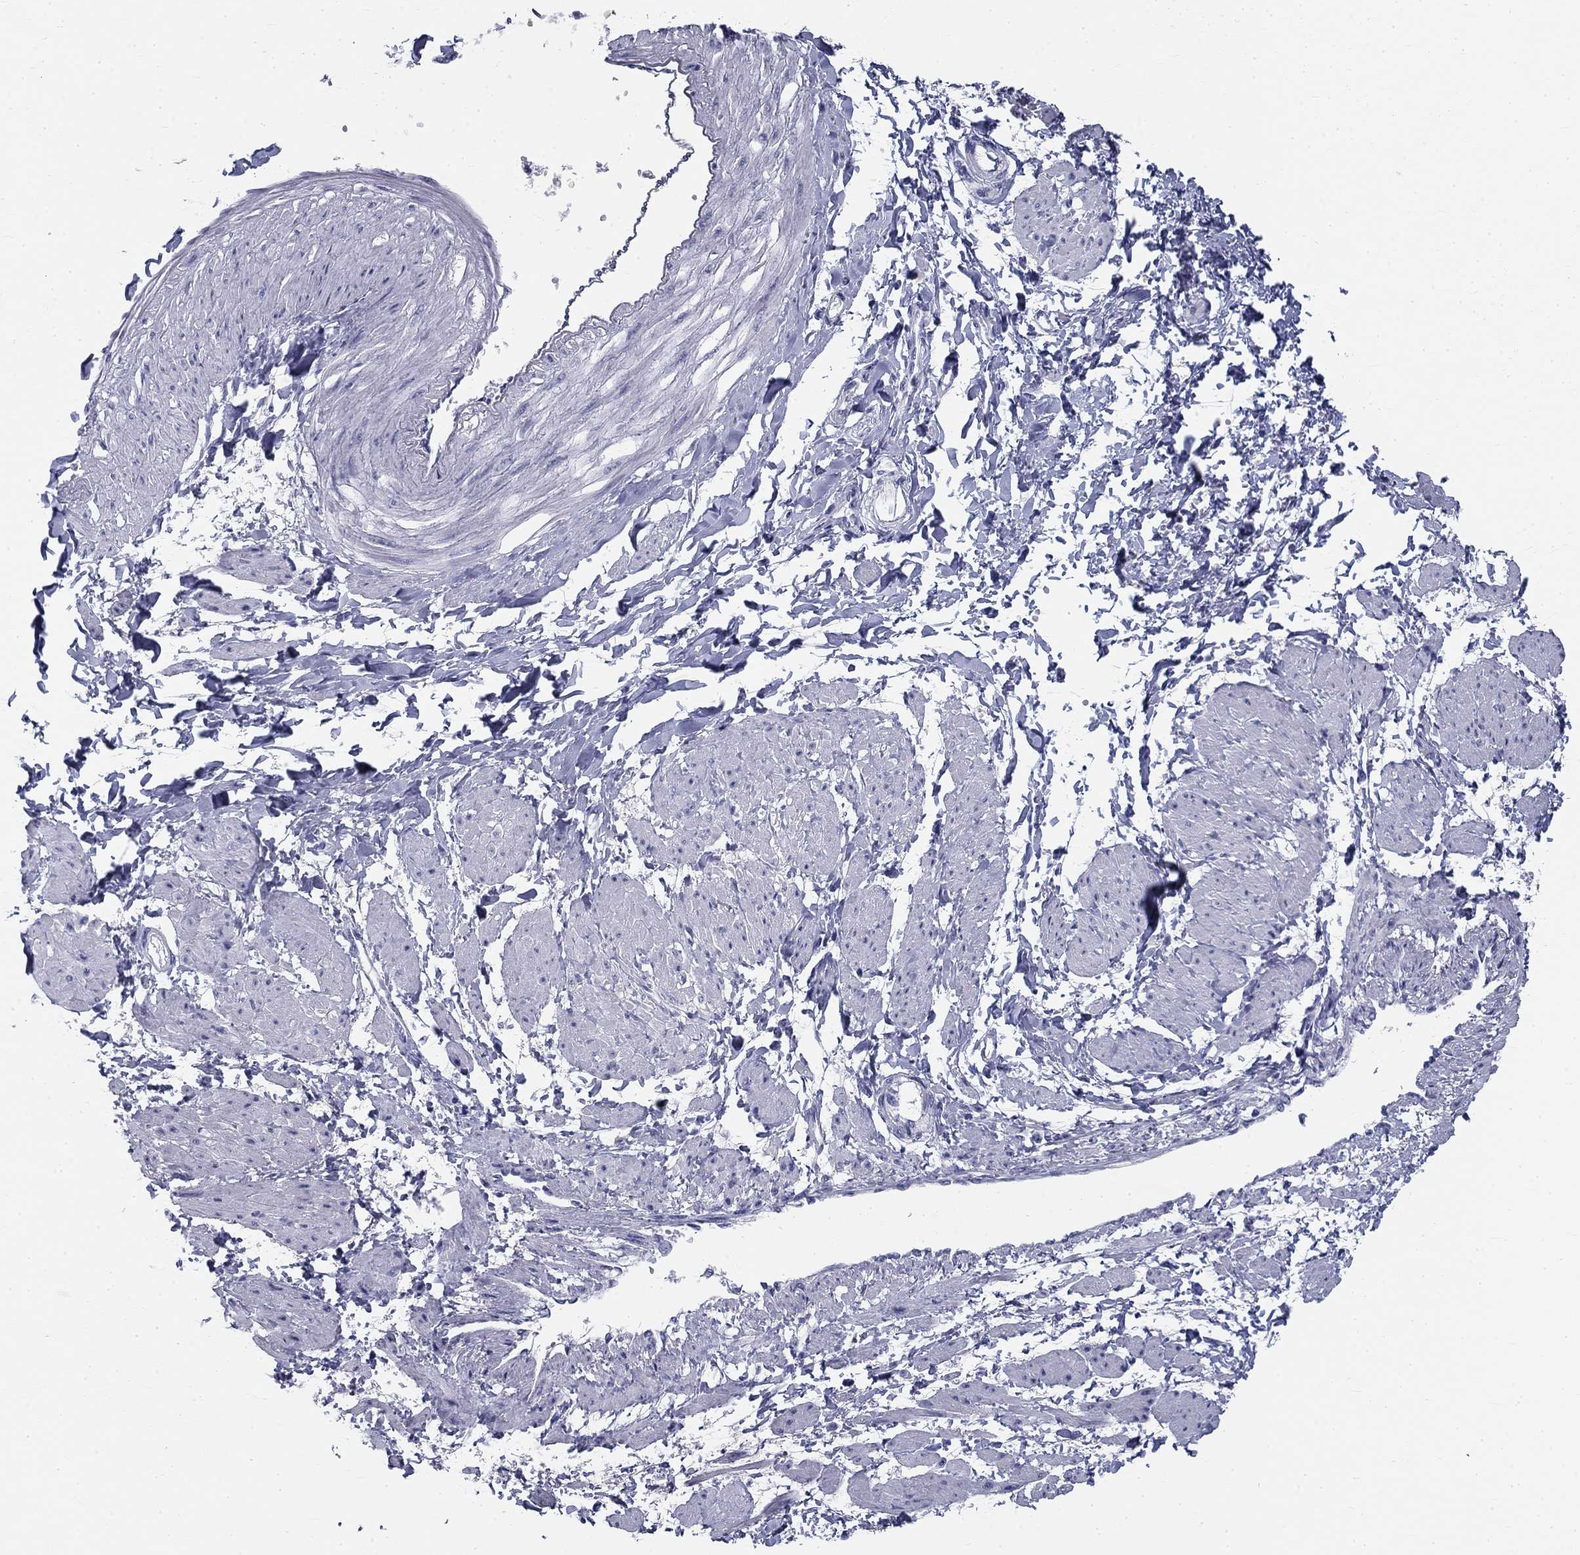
{"staining": {"intensity": "negative", "quantity": "none", "location": "none"}, "tissue": "smooth muscle", "cell_type": "Smooth muscle cells", "image_type": "normal", "snomed": [{"axis": "morphology", "description": "Normal tissue, NOS"}, {"axis": "topography", "description": "Smooth muscle"}, {"axis": "topography", "description": "Uterus"}], "caption": "This is a photomicrograph of immunohistochemistry (IHC) staining of unremarkable smooth muscle, which shows no staining in smooth muscle cells. Brightfield microscopy of IHC stained with DAB (brown) and hematoxylin (blue), captured at high magnification.", "gene": "GALNTL5", "patient": {"sex": "female", "age": 39}}